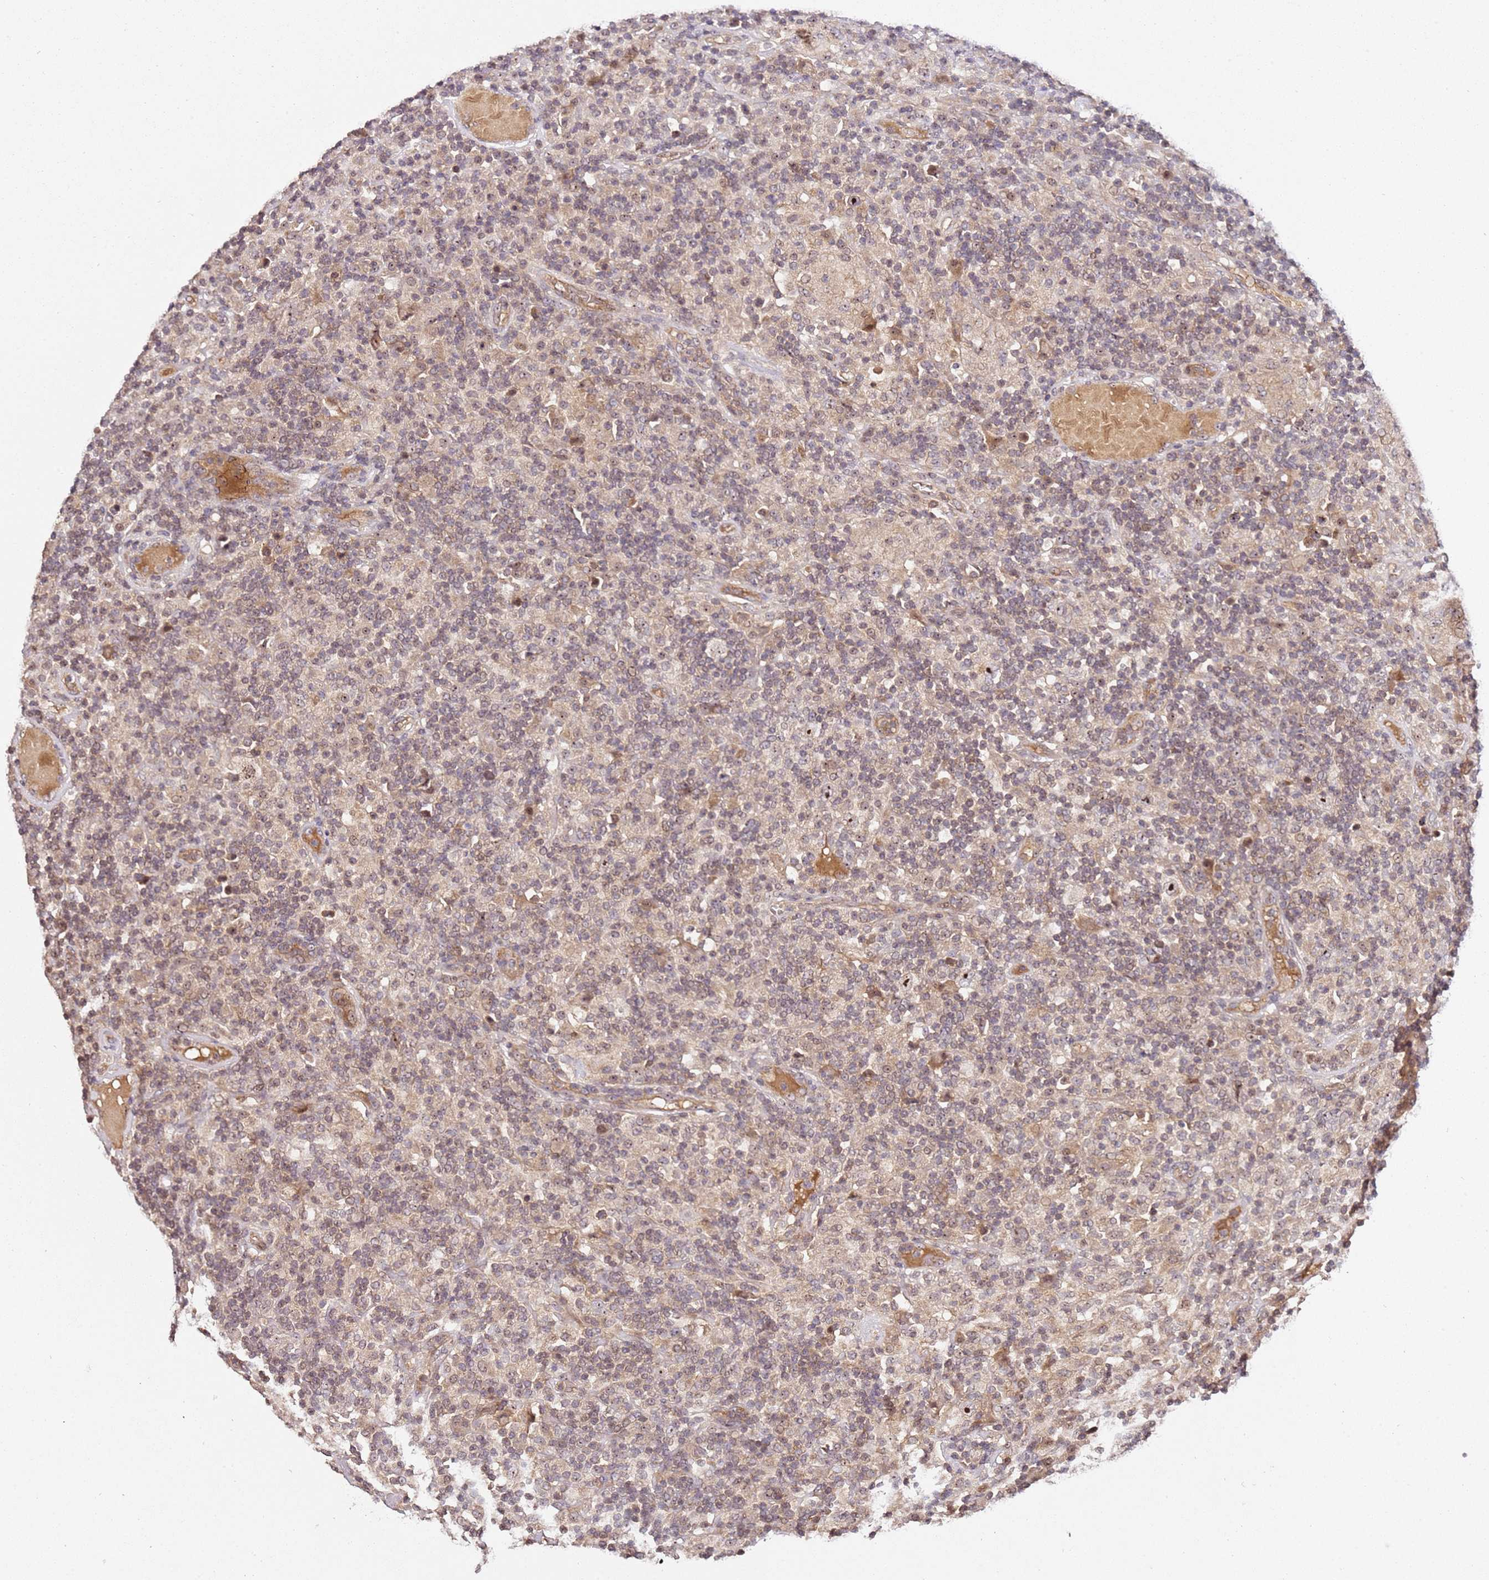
{"staining": {"intensity": "weak", "quantity": "<25%", "location": "nuclear"}, "tissue": "lymphoma", "cell_type": "Tumor cells", "image_type": "cancer", "snomed": [{"axis": "morphology", "description": "Hodgkin's disease, NOS"}, {"axis": "topography", "description": "Lymph node"}], "caption": "IHC photomicrograph of neoplastic tissue: human lymphoma stained with DAB demonstrates no significant protein expression in tumor cells.", "gene": "DDX27", "patient": {"sex": "male", "age": 70}}